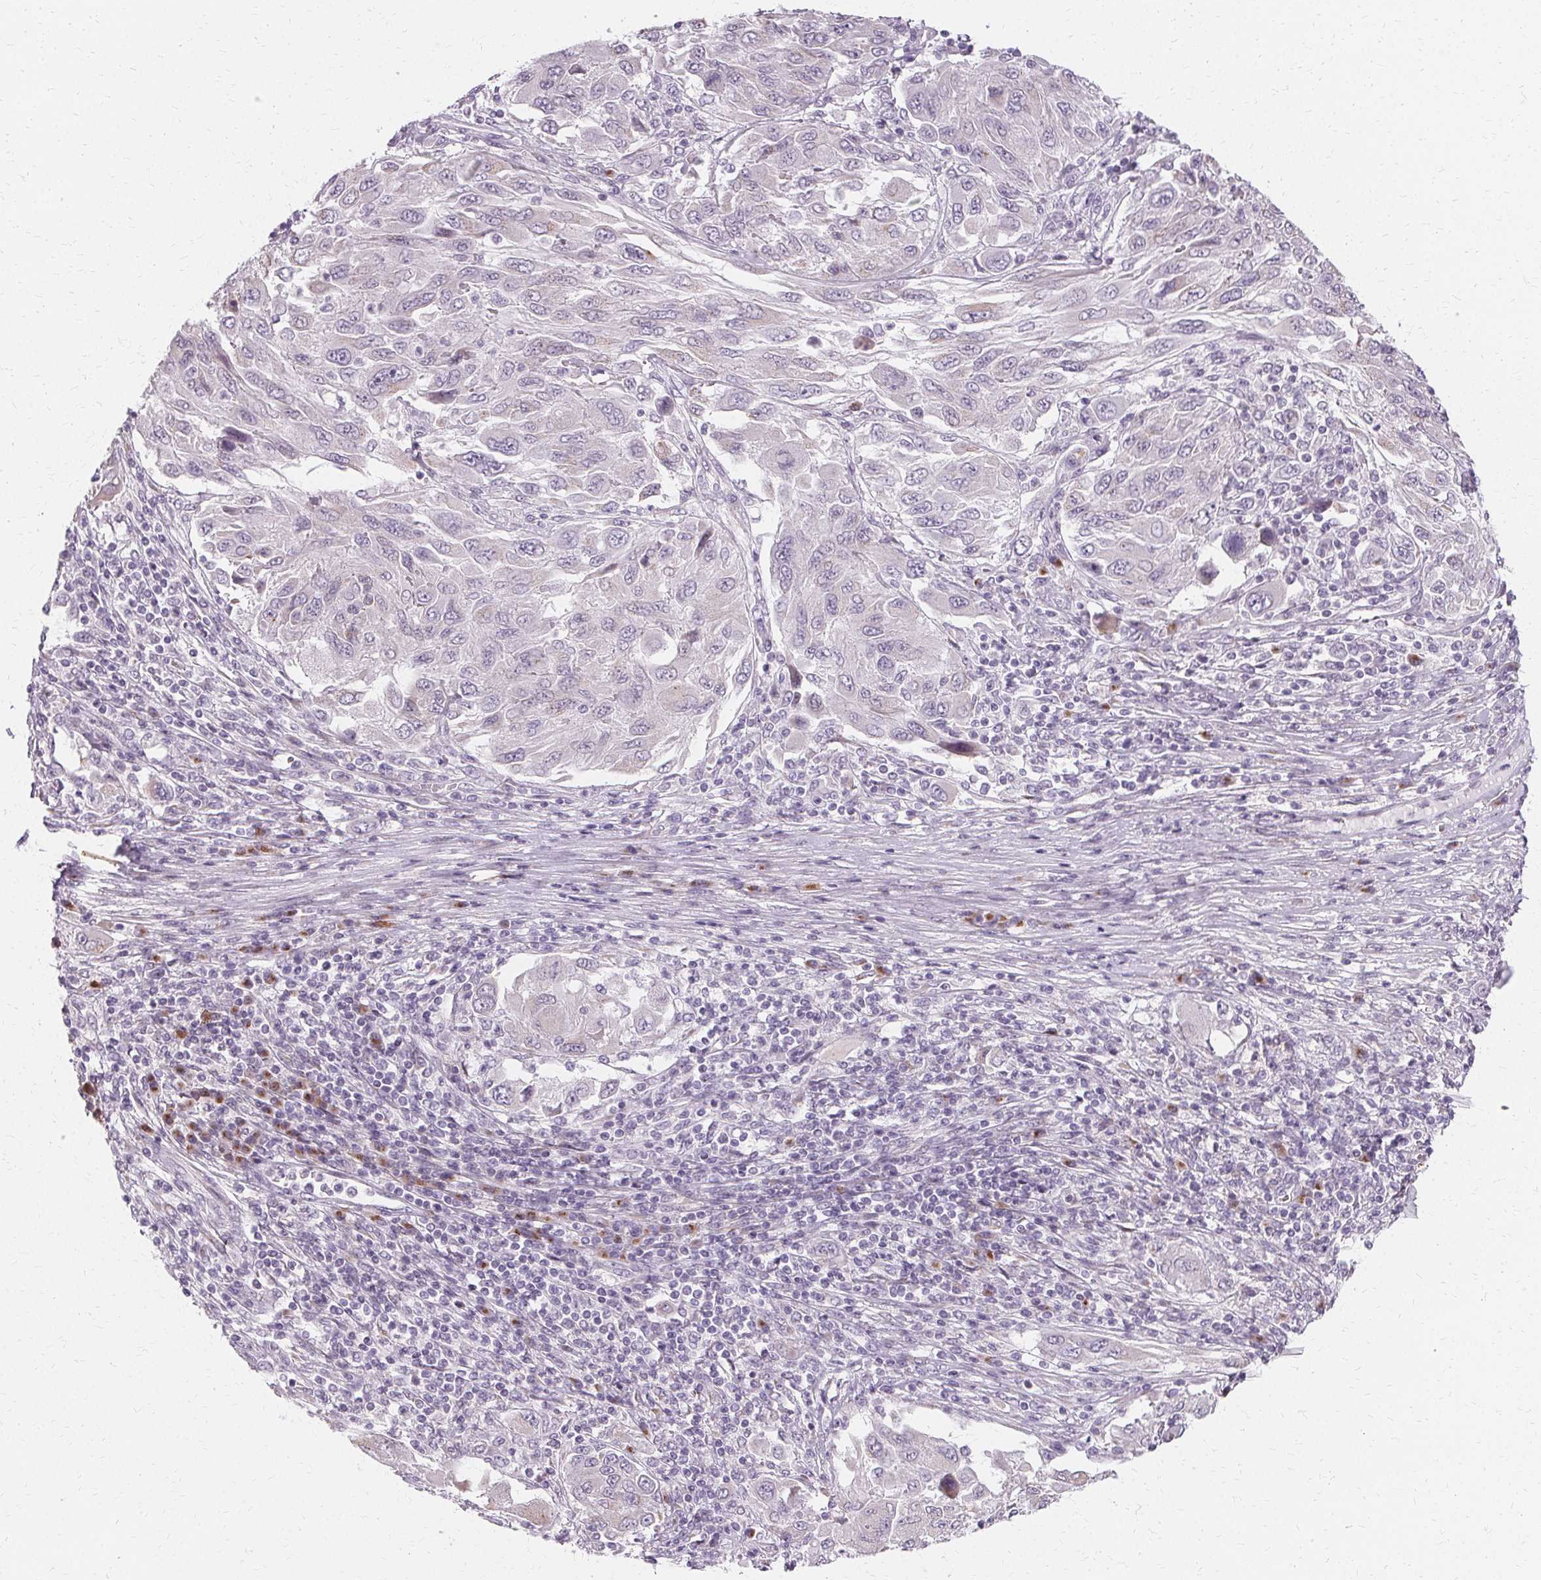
{"staining": {"intensity": "negative", "quantity": "none", "location": "none"}, "tissue": "melanoma", "cell_type": "Tumor cells", "image_type": "cancer", "snomed": [{"axis": "morphology", "description": "Malignant melanoma, NOS"}, {"axis": "topography", "description": "Skin"}], "caption": "The micrograph displays no significant staining in tumor cells of malignant melanoma. The staining was performed using DAB to visualize the protein expression in brown, while the nuclei were stained in blue with hematoxylin (Magnification: 20x).", "gene": "FCRL3", "patient": {"sex": "female", "age": 91}}